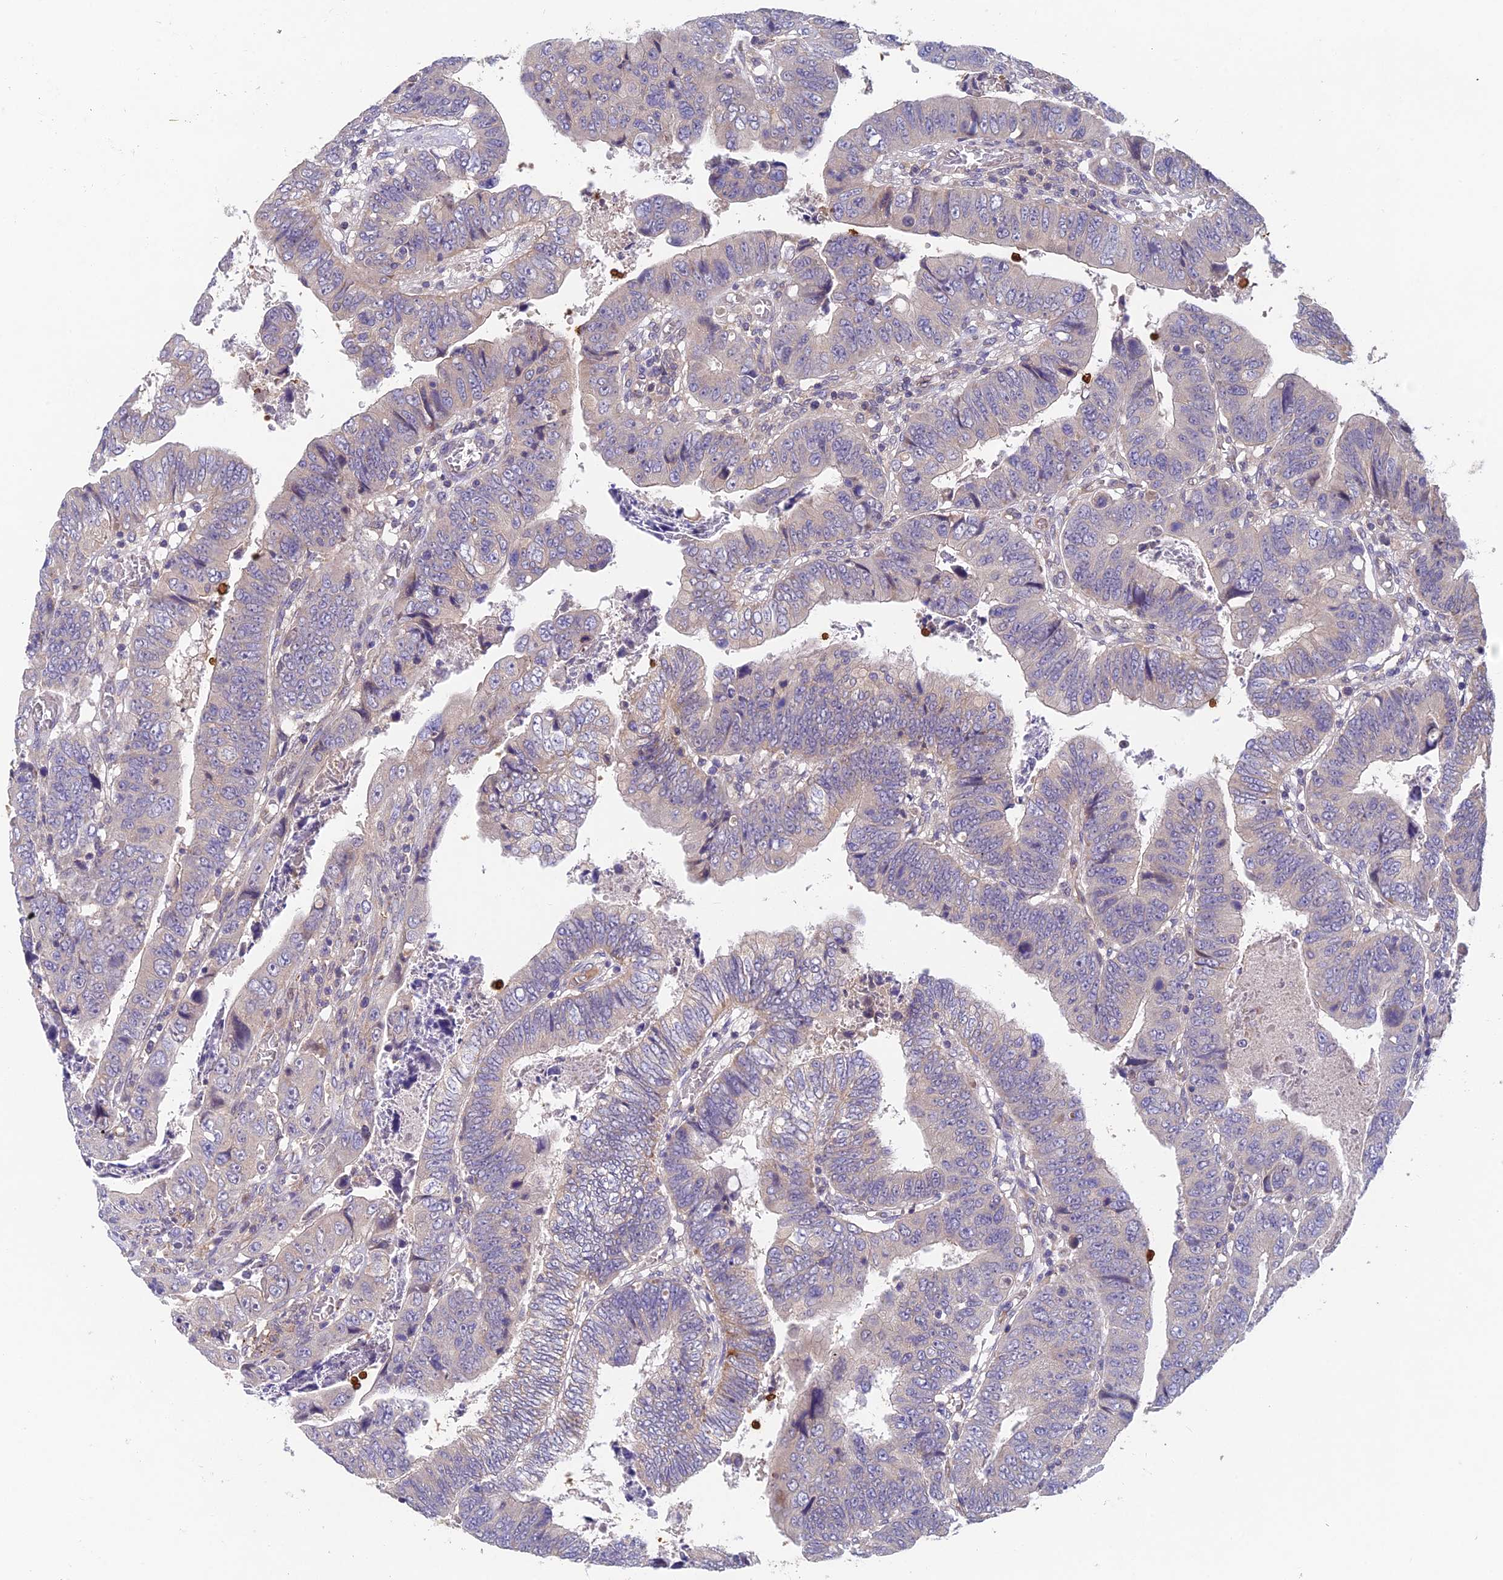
{"staining": {"intensity": "negative", "quantity": "none", "location": "none"}, "tissue": "colorectal cancer", "cell_type": "Tumor cells", "image_type": "cancer", "snomed": [{"axis": "morphology", "description": "Normal tissue, NOS"}, {"axis": "morphology", "description": "Adenocarcinoma, NOS"}, {"axis": "topography", "description": "Rectum"}], "caption": "Colorectal cancer was stained to show a protein in brown. There is no significant staining in tumor cells. (Stains: DAB (3,3'-diaminobenzidine) immunohistochemistry (IHC) with hematoxylin counter stain, Microscopy: brightfield microscopy at high magnification).", "gene": "ADAMTS13", "patient": {"sex": "female", "age": 65}}